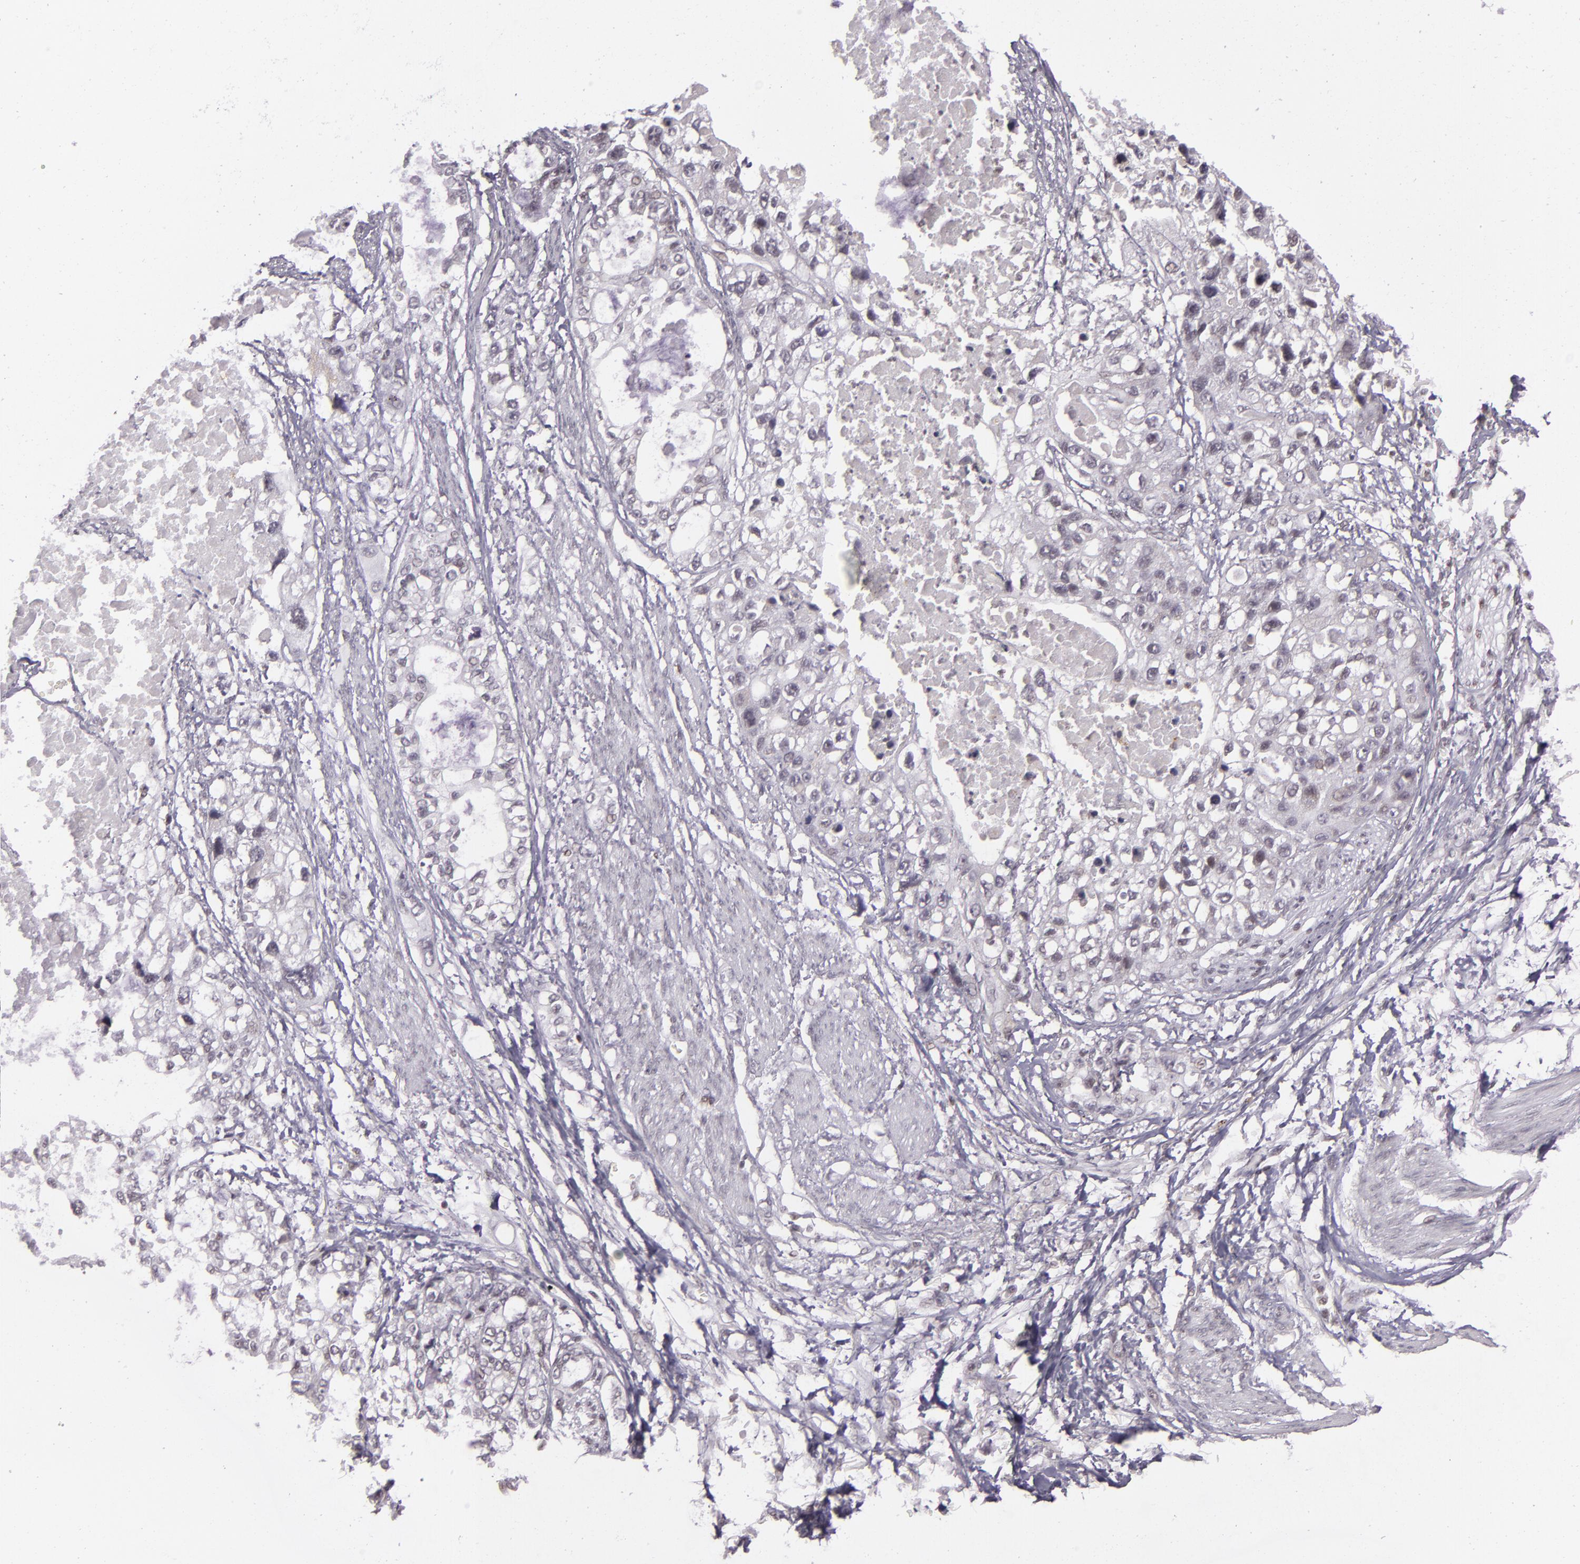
{"staining": {"intensity": "weak", "quantity": "<25%", "location": "nuclear"}, "tissue": "stomach cancer", "cell_type": "Tumor cells", "image_type": "cancer", "snomed": [{"axis": "morphology", "description": "Adenocarcinoma, NOS"}, {"axis": "topography", "description": "Stomach, upper"}], "caption": "Immunohistochemistry (IHC) of human stomach cancer (adenocarcinoma) demonstrates no positivity in tumor cells. (DAB immunohistochemistry with hematoxylin counter stain).", "gene": "ZFX", "patient": {"sex": "female", "age": 52}}